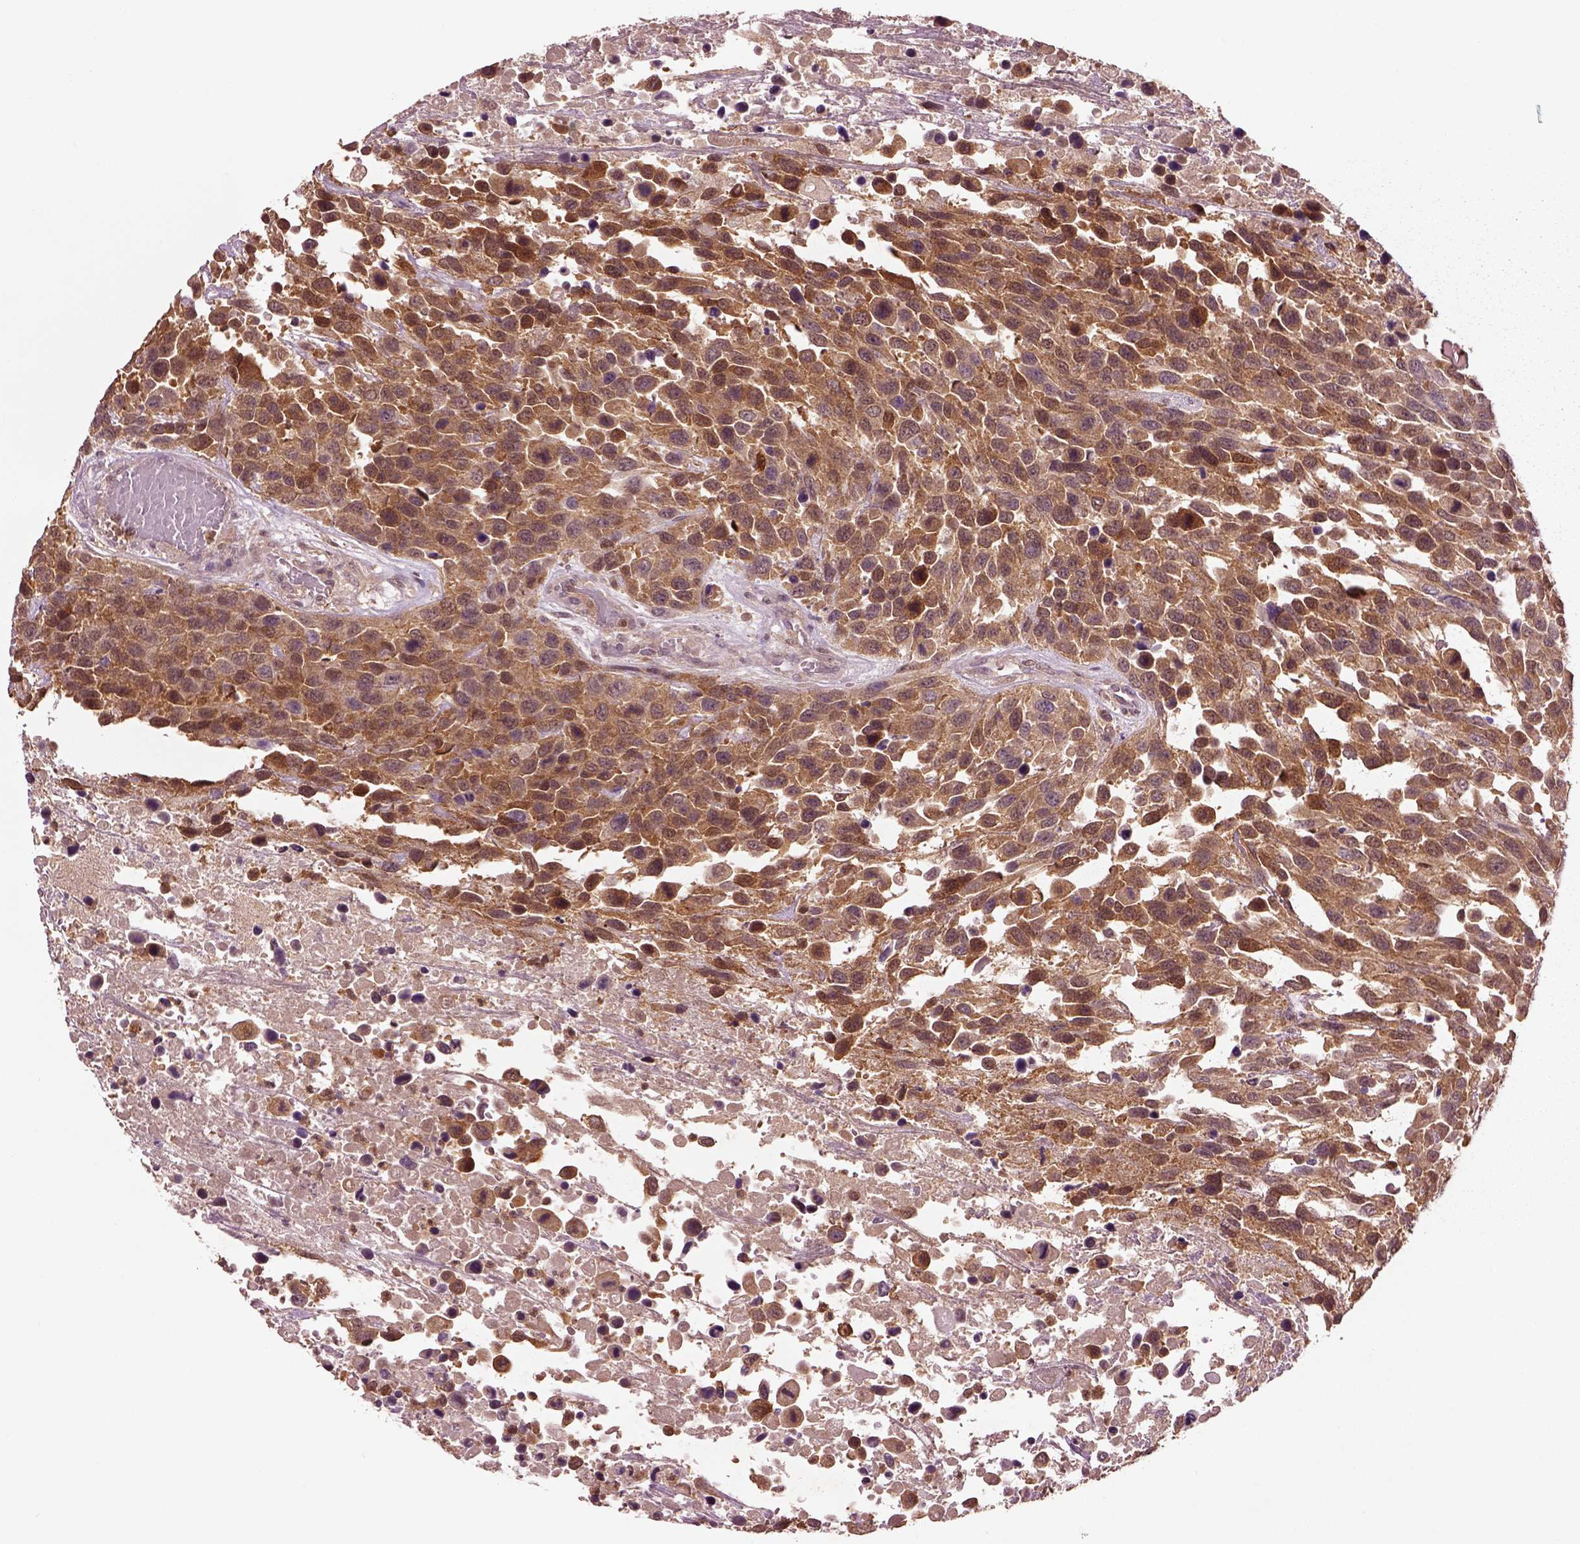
{"staining": {"intensity": "moderate", "quantity": ">75%", "location": "cytoplasmic/membranous"}, "tissue": "urothelial cancer", "cell_type": "Tumor cells", "image_type": "cancer", "snomed": [{"axis": "morphology", "description": "Urothelial carcinoma, High grade"}, {"axis": "topography", "description": "Urinary bladder"}], "caption": "Moderate cytoplasmic/membranous expression is appreciated in approximately >75% of tumor cells in urothelial cancer.", "gene": "MDP1", "patient": {"sex": "female", "age": 70}}